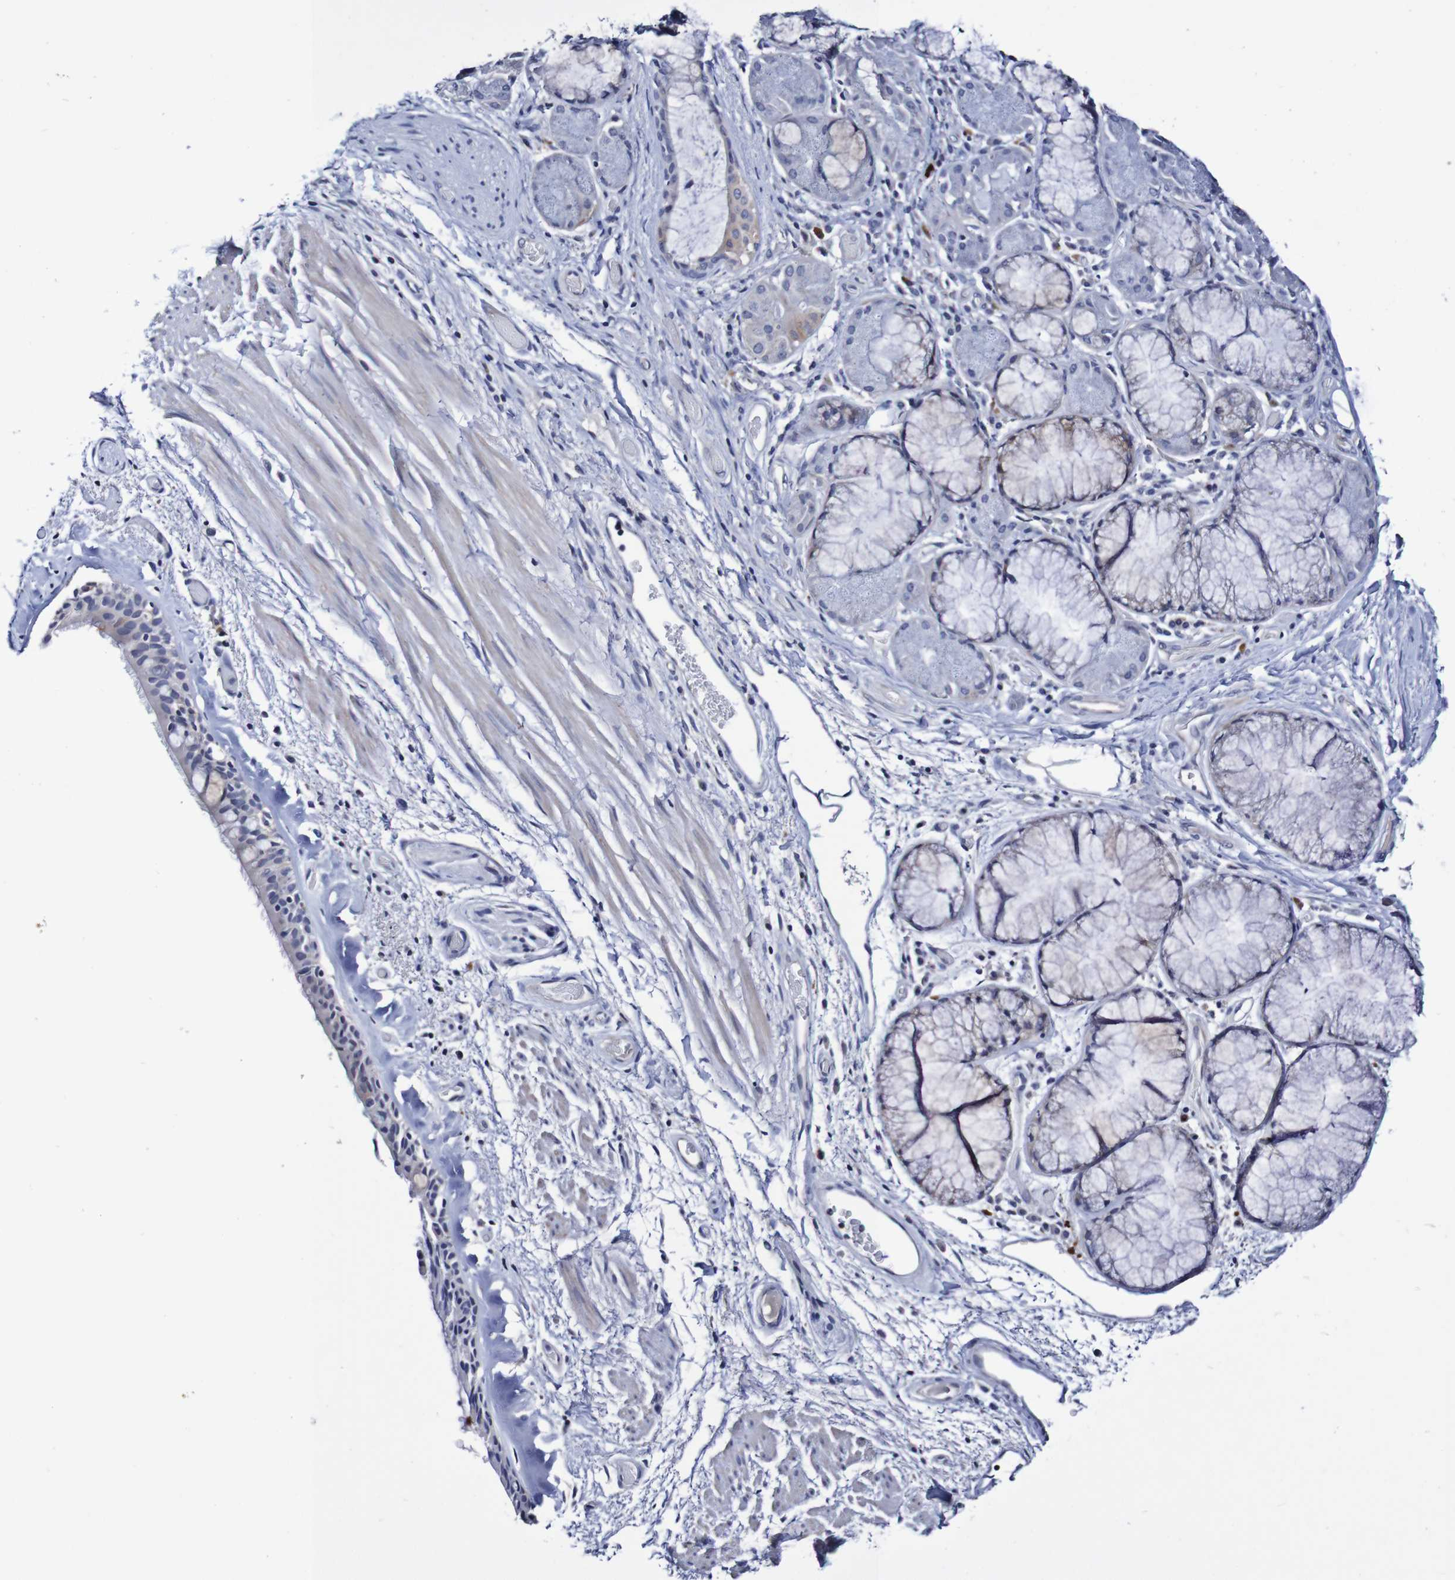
{"staining": {"intensity": "negative", "quantity": "none", "location": "none"}, "tissue": "bronchus", "cell_type": "Respiratory epithelial cells", "image_type": "normal", "snomed": [{"axis": "morphology", "description": "Normal tissue, NOS"}, {"axis": "morphology", "description": "Adenocarcinoma, NOS"}, {"axis": "topography", "description": "Bronchus"}, {"axis": "topography", "description": "Lung"}], "caption": "High power microscopy micrograph of an IHC photomicrograph of unremarkable bronchus, revealing no significant expression in respiratory epithelial cells.", "gene": "ACVR1C", "patient": {"sex": "female", "age": 54}}